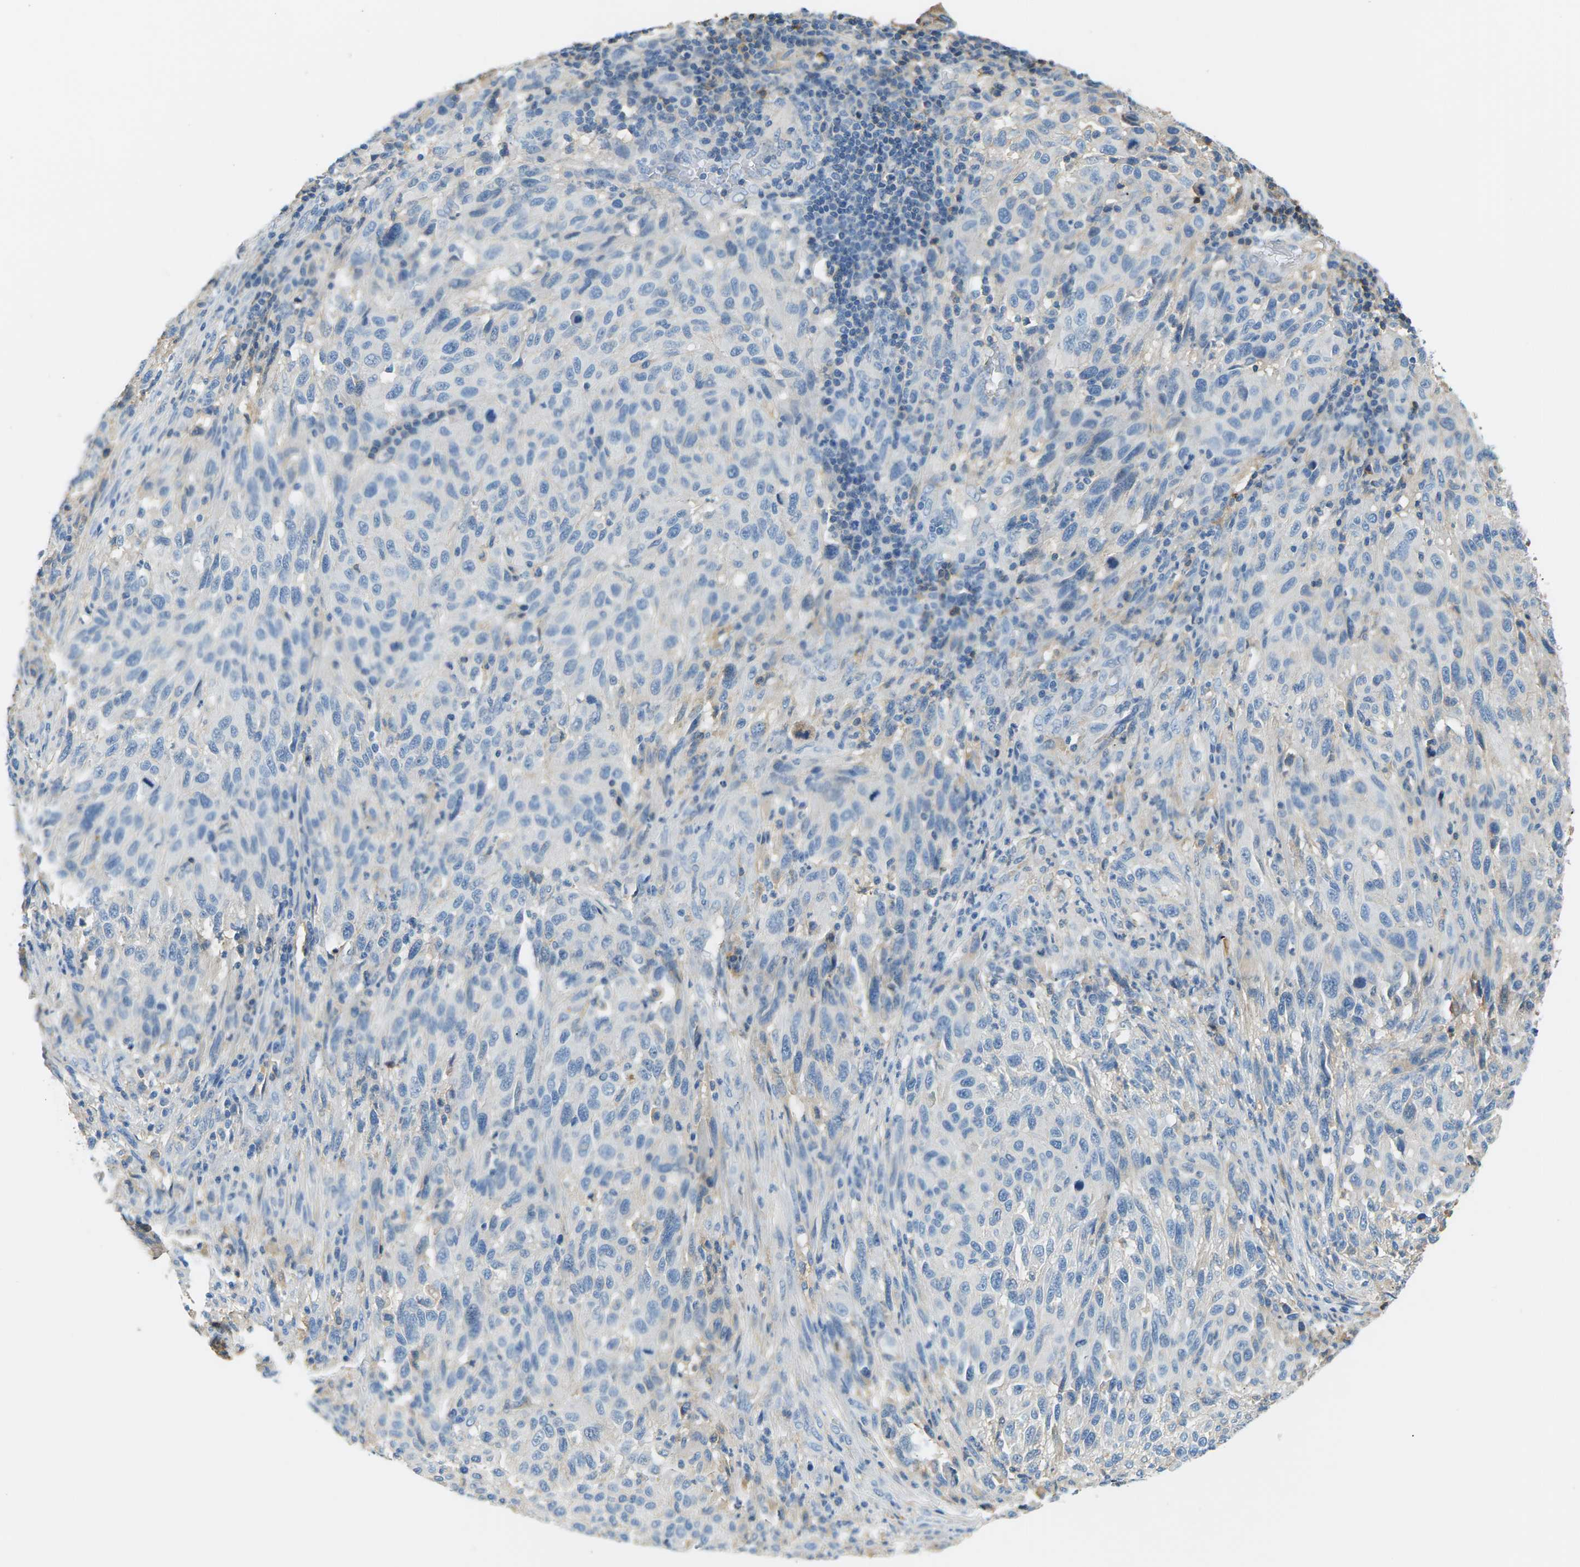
{"staining": {"intensity": "negative", "quantity": "none", "location": "none"}, "tissue": "melanoma", "cell_type": "Tumor cells", "image_type": "cancer", "snomed": [{"axis": "morphology", "description": "Malignant melanoma, Metastatic site"}, {"axis": "topography", "description": "Lymph node"}], "caption": "Human malignant melanoma (metastatic site) stained for a protein using immunohistochemistry (IHC) demonstrates no staining in tumor cells.", "gene": "CFI", "patient": {"sex": "male", "age": 61}}